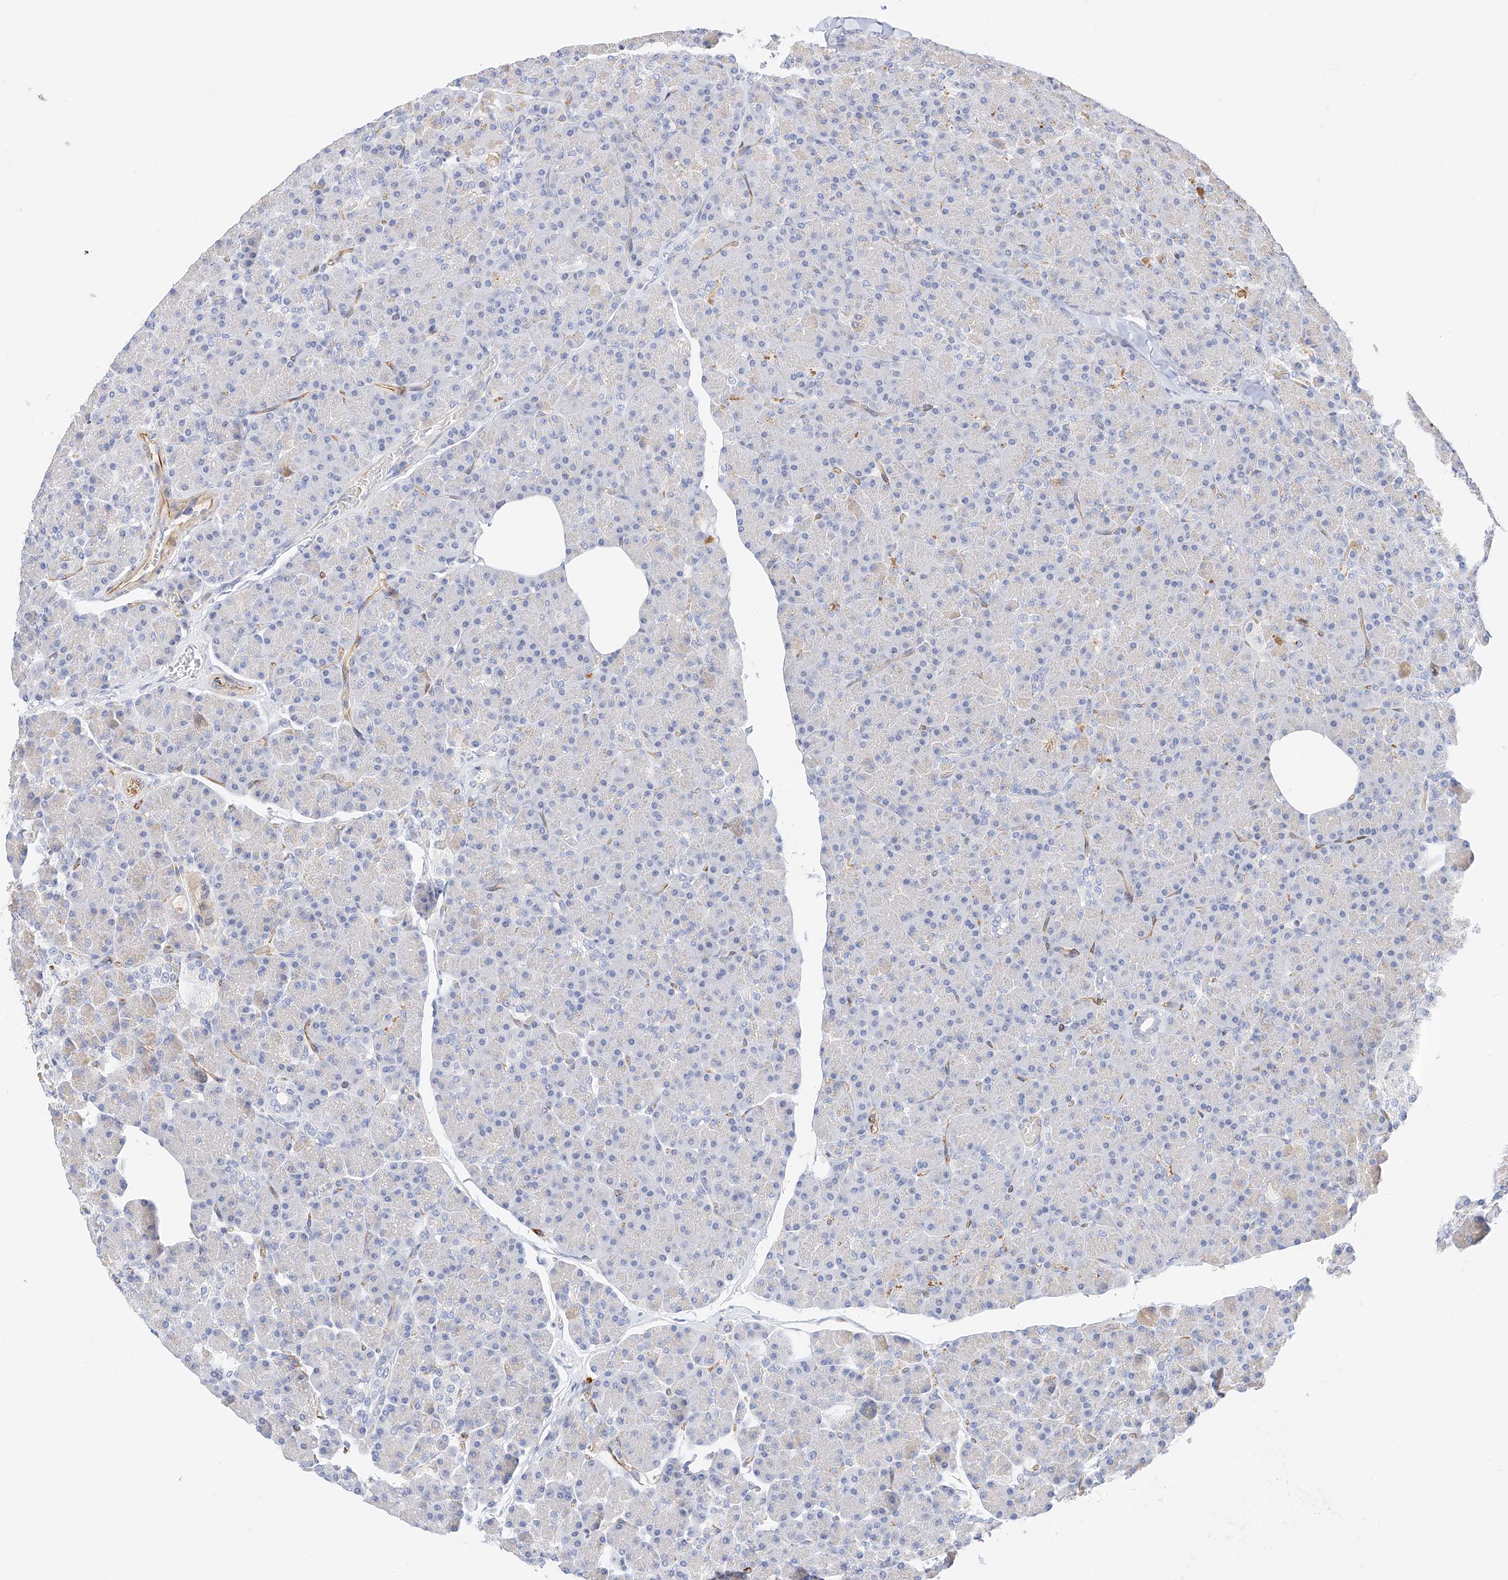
{"staining": {"intensity": "weak", "quantity": "<25%", "location": "cytoplasmic/membranous"}, "tissue": "pancreas", "cell_type": "Exocrine glandular cells", "image_type": "normal", "snomed": [{"axis": "morphology", "description": "Normal tissue, NOS"}, {"axis": "topography", "description": "Pancreas"}], "caption": "Pancreas stained for a protein using IHC displays no expression exocrine glandular cells.", "gene": "CDCP2", "patient": {"sex": "female", "age": 43}}